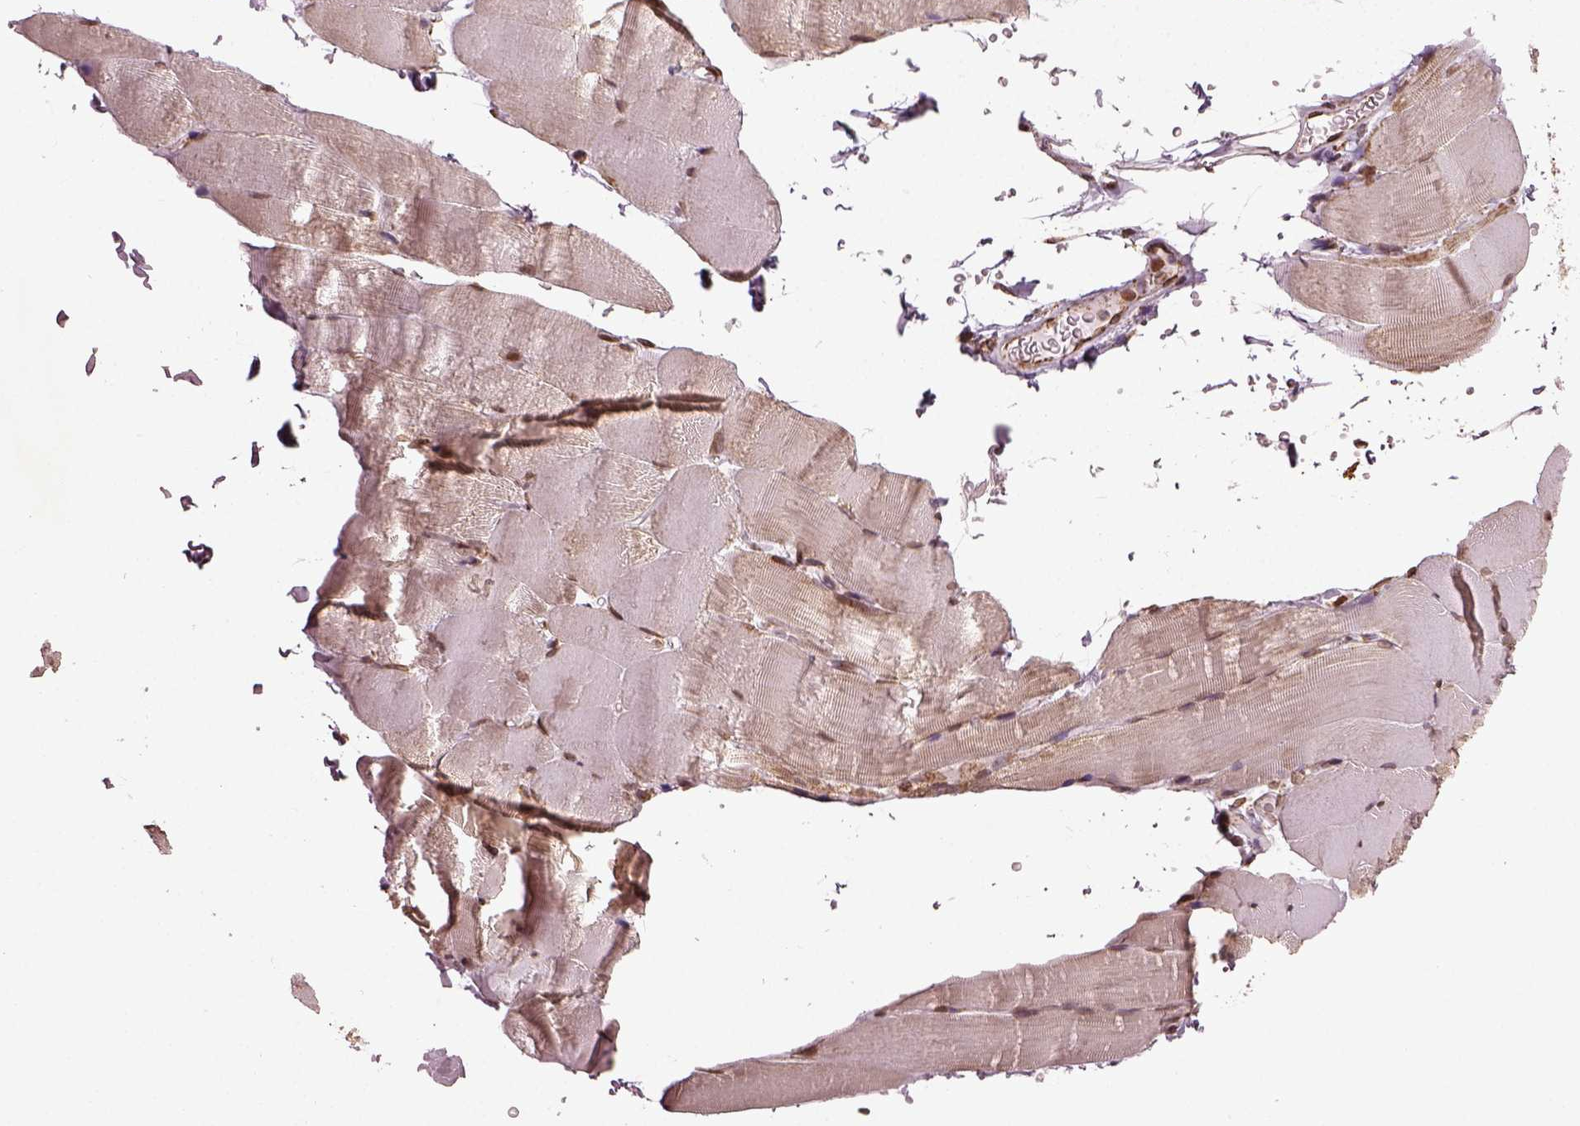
{"staining": {"intensity": "moderate", "quantity": ">75%", "location": "nuclear"}, "tissue": "skeletal muscle", "cell_type": "Myocytes", "image_type": "normal", "snomed": [{"axis": "morphology", "description": "Normal tissue, NOS"}, {"axis": "topography", "description": "Skeletal muscle"}], "caption": "Benign skeletal muscle was stained to show a protein in brown. There is medium levels of moderate nuclear positivity in approximately >75% of myocytes.", "gene": "ACOT2", "patient": {"sex": "female", "age": 37}}